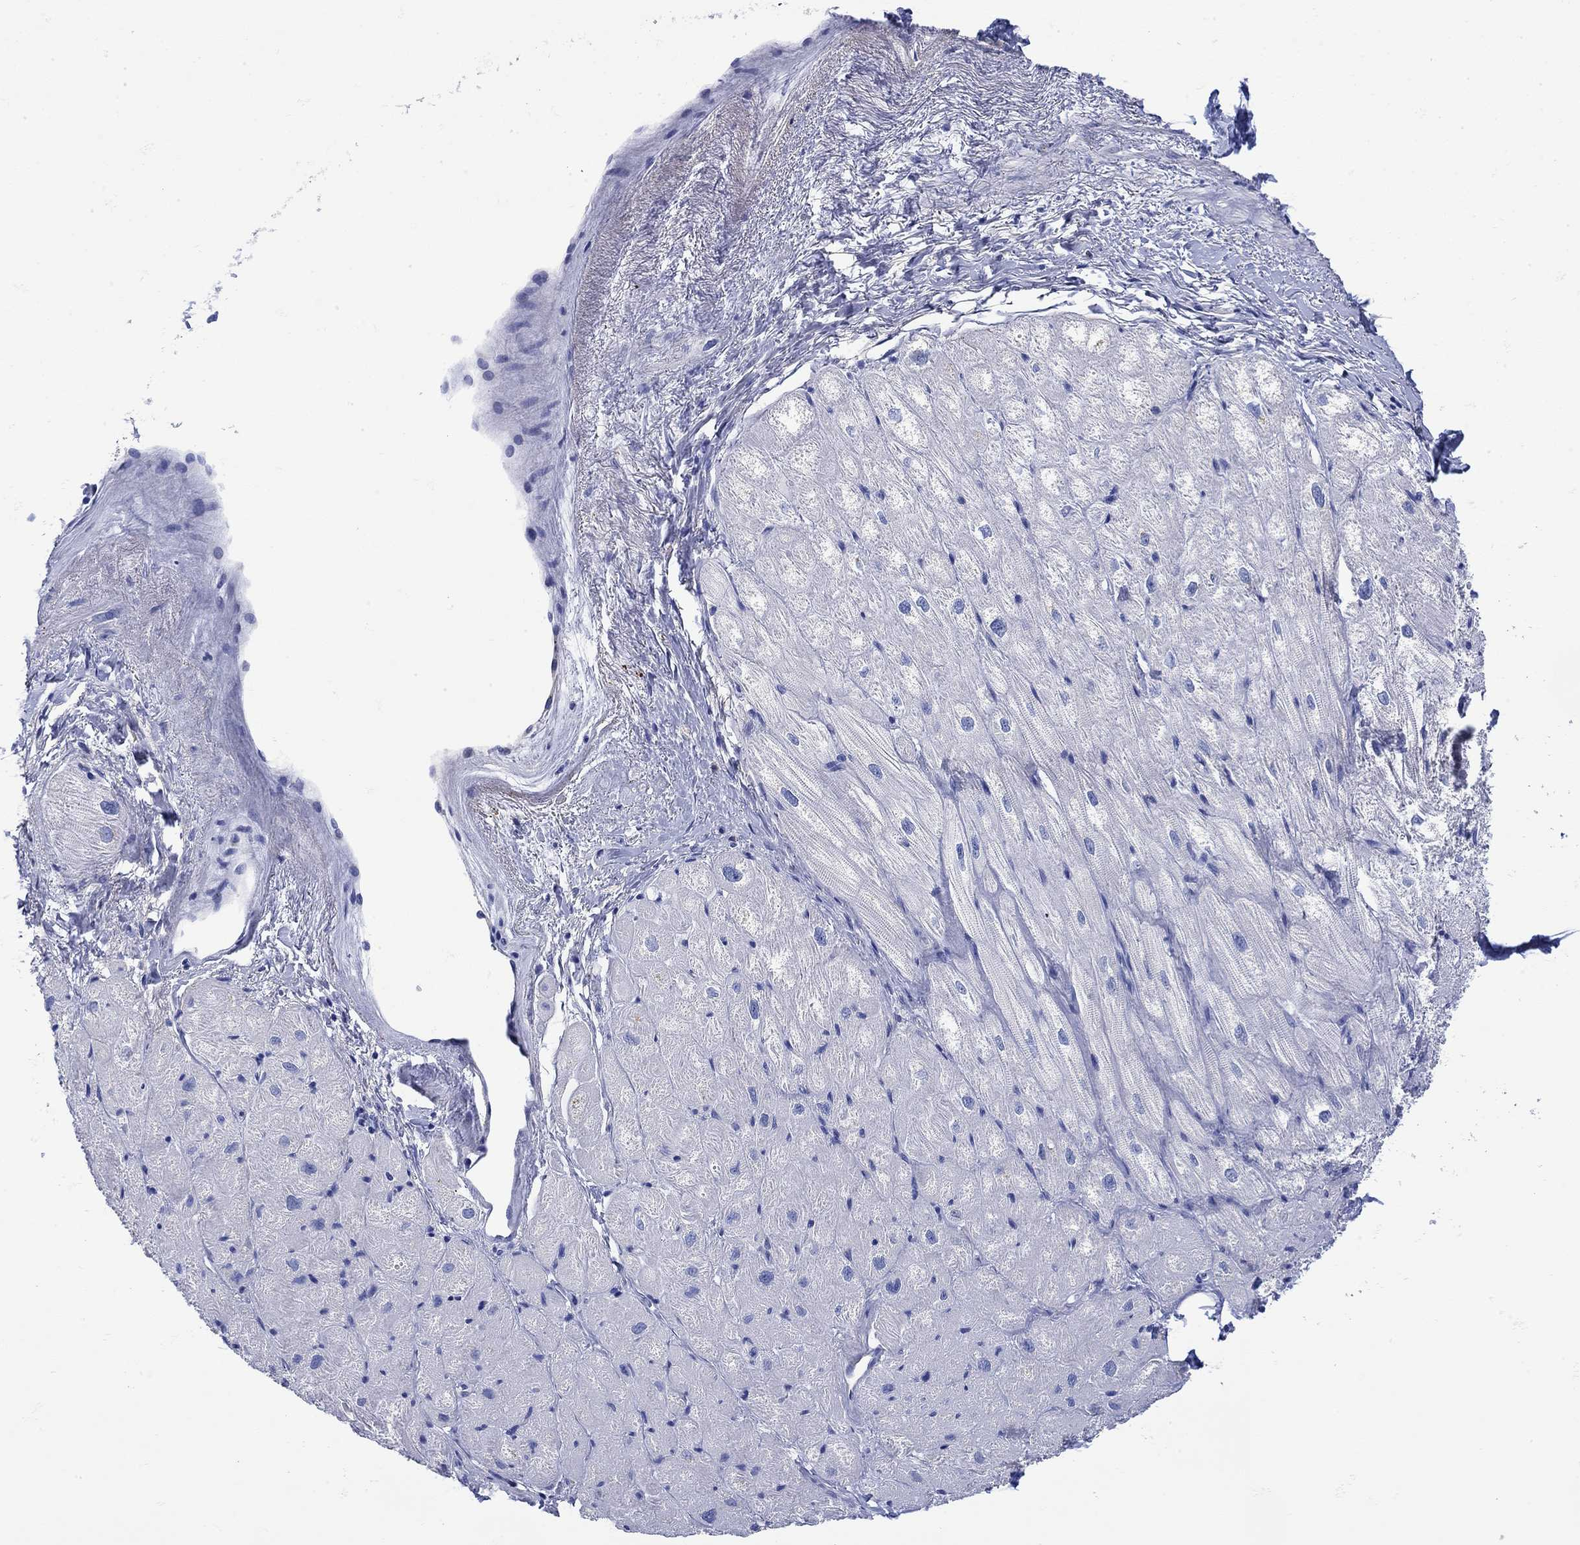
{"staining": {"intensity": "negative", "quantity": "none", "location": "none"}, "tissue": "heart muscle", "cell_type": "Cardiomyocytes", "image_type": "normal", "snomed": [{"axis": "morphology", "description": "Normal tissue, NOS"}, {"axis": "topography", "description": "Heart"}], "caption": "DAB immunohistochemical staining of benign human heart muscle demonstrates no significant positivity in cardiomyocytes. (Stains: DAB (3,3'-diaminobenzidine) IHC with hematoxylin counter stain, Microscopy: brightfield microscopy at high magnification).", "gene": "ANKMY1", "patient": {"sex": "male", "age": 57}}